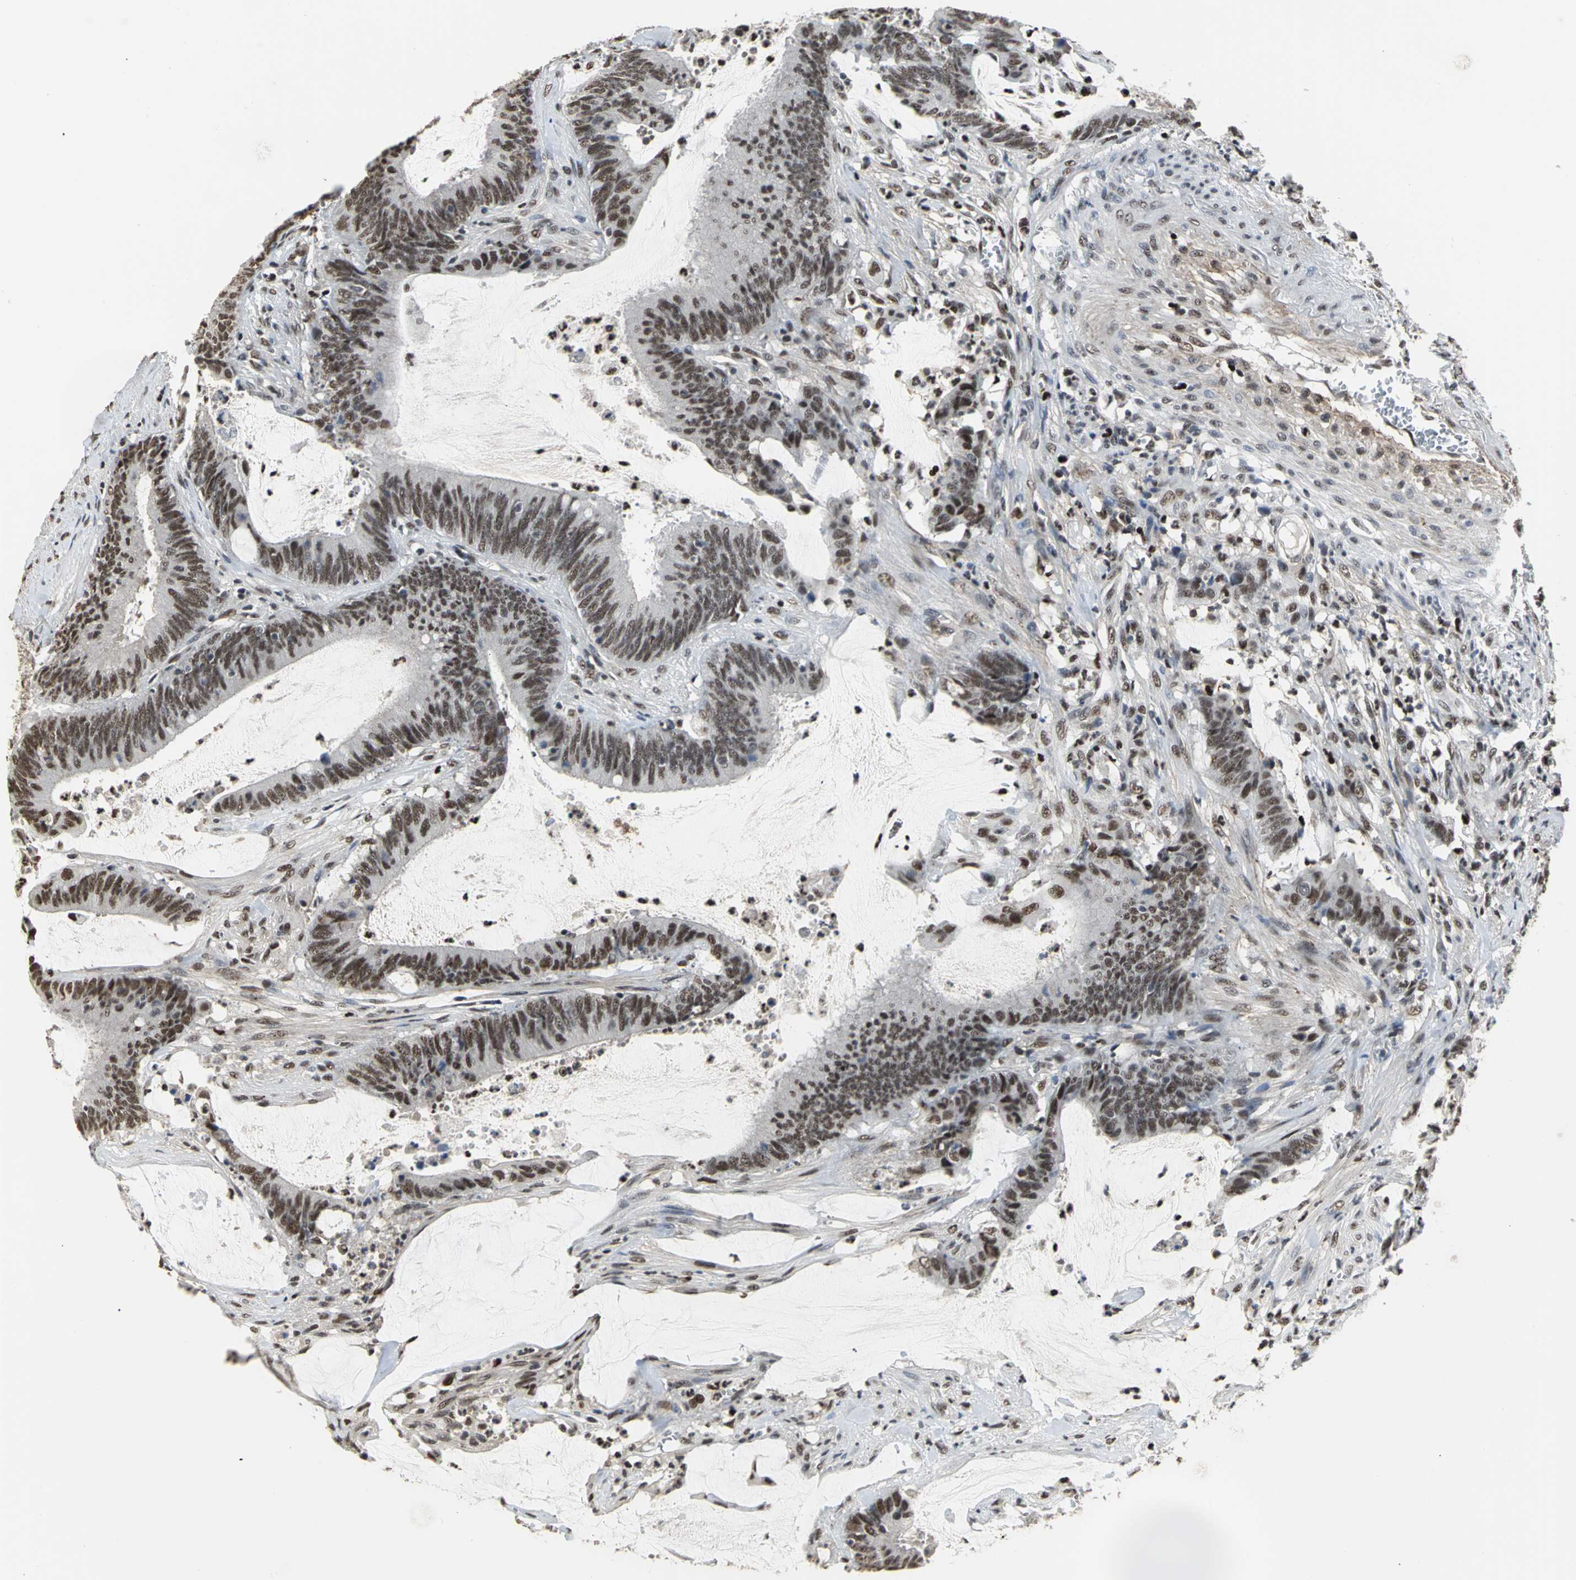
{"staining": {"intensity": "strong", "quantity": ">75%", "location": "nuclear"}, "tissue": "colorectal cancer", "cell_type": "Tumor cells", "image_type": "cancer", "snomed": [{"axis": "morphology", "description": "Adenocarcinoma, NOS"}, {"axis": "topography", "description": "Rectum"}], "caption": "A photomicrograph showing strong nuclear expression in about >75% of tumor cells in colorectal cancer, as visualized by brown immunohistochemical staining.", "gene": "CCDC88C", "patient": {"sex": "female", "age": 66}}